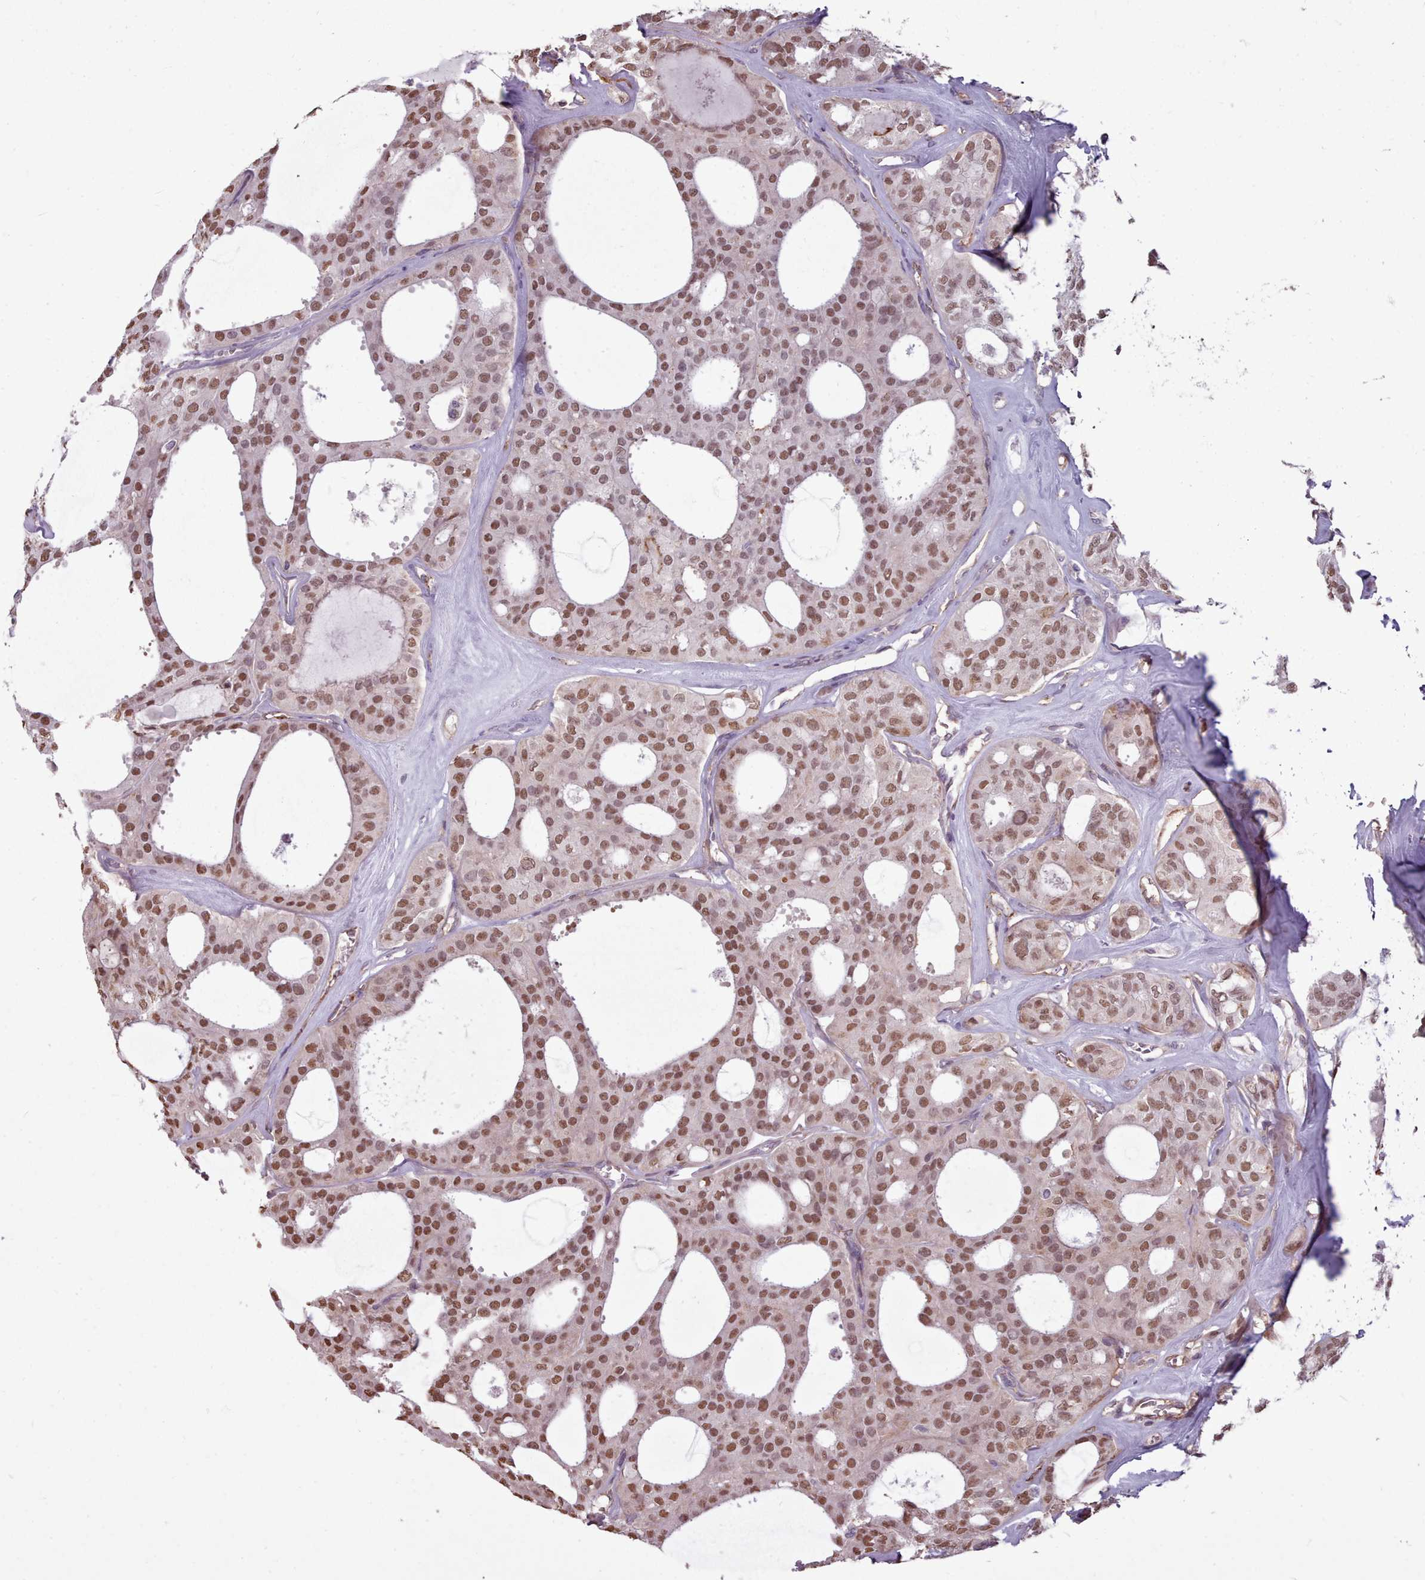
{"staining": {"intensity": "moderate", "quantity": ">75%", "location": "nuclear"}, "tissue": "thyroid cancer", "cell_type": "Tumor cells", "image_type": "cancer", "snomed": [{"axis": "morphology", "description": "Follicular adenoma carcinoma, NOS"}, {"axis": "topography", "description": "Thyroid gland"}], "caption": "DAB immunohistochemical staining of thyroid follicular adenoma carcinoma reveals moderate nuclear protein expression in approximately >75% of tumor cells.", "gene": "ZMYM4", "patient": {"sex": "male", "age": 75}}